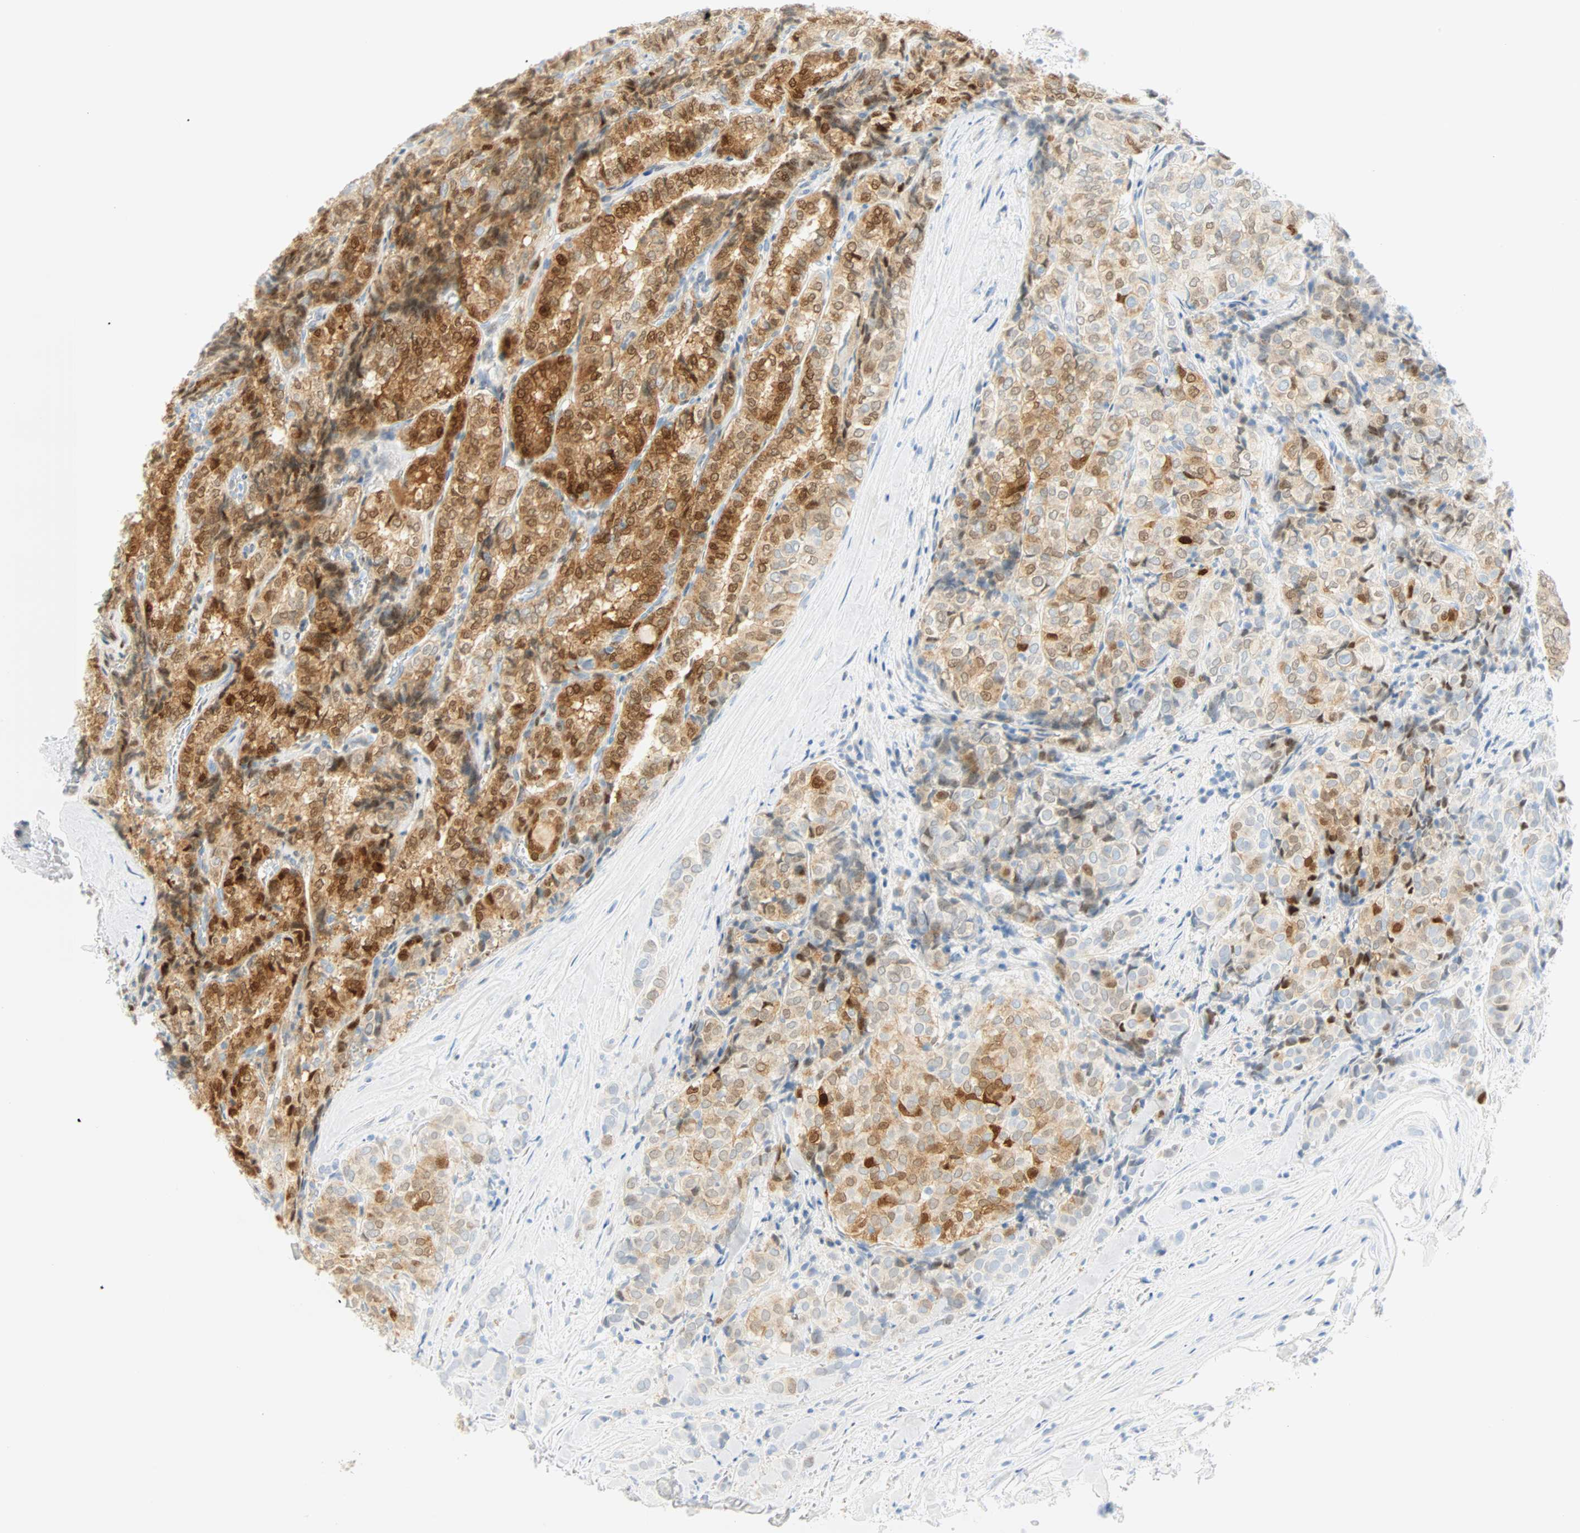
{"staining": {"intensity": "moderate", "quantity": "25%-75%", "location": "cytoplasmic/membranous,nuclear"}, "tissue": "thyroid cancer", "cell_type": "Tumor cells", "image_type": "cancer", "snomed": [{"axis": "morphology", "description": "Normal tissue, NOS"}, {"axis": "morphology", "description": "Papillary adenocarcinoma, NOS"}, {"axis": "topography", "description": "Thyroid gland"}], "caption": "High-power microscopy captured an immunohistochemistry histopathology image of papillary adenocarcinoma (thyroid), revealing moderate cytoplasmic/membranous and nuclear positivity in about 25%-75% of tumor cells.", "gene": "SELENBP1", "patient": {"sex": "female", "age": 30}}